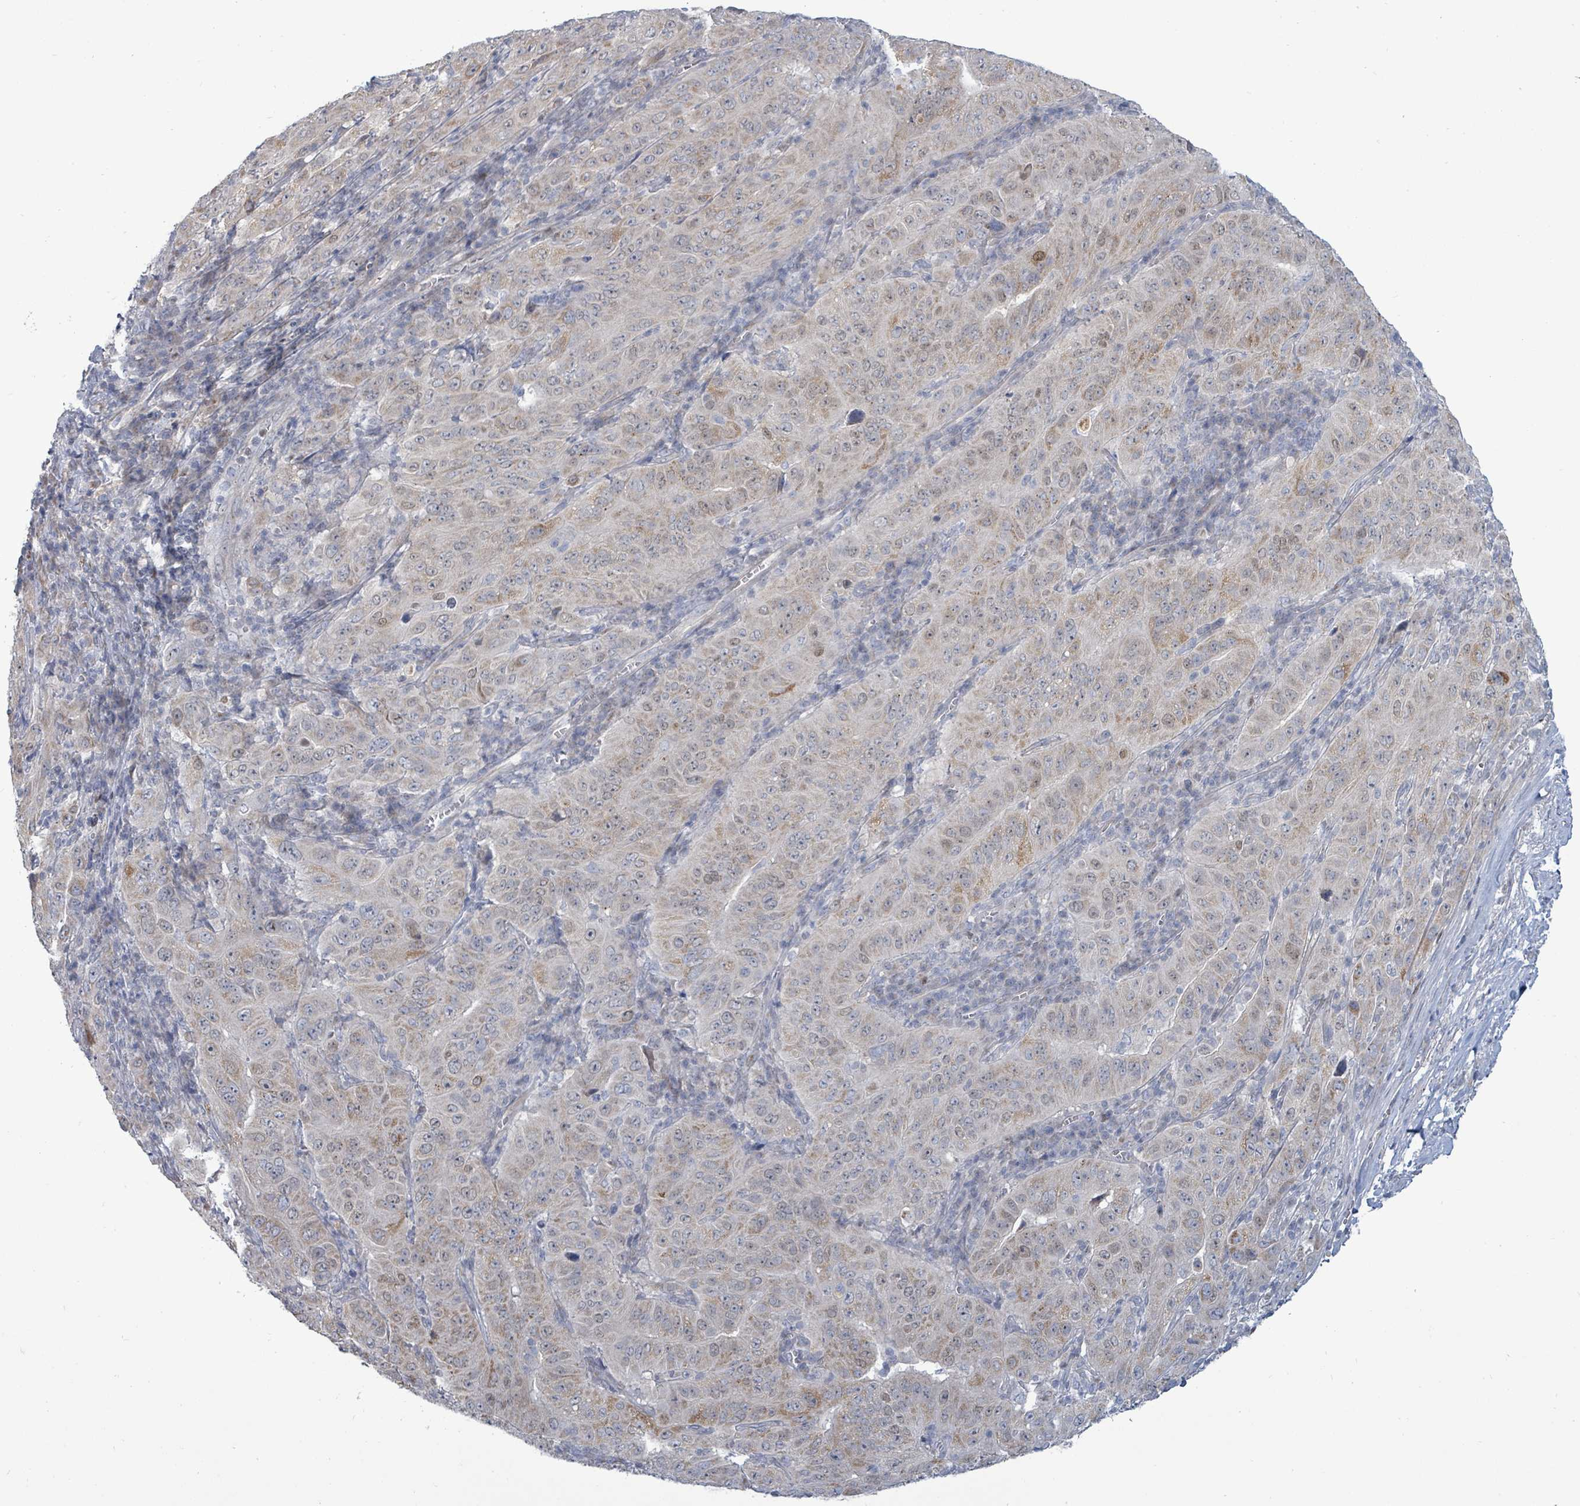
{"staining": {"intensity": "moderate", "quantity": "25%-75%", "location": "cytoplasmic/membranous"}, "tissue": "pancreatic cancer", "cell_type": "Tumor cells", "image_type": "cancer", "snomed": [{"axis": "morphology", "description": "Adenocarcinoma, NOS"}, {"axis": "topography", "description": "Pancreas"}], "caption": "Tumor cells display moderate cytoplasmic/membranous expression in approximately 25%-75% of cells in pancreatic cancer.", "gene": "ZFPM1", "patient": {"sex": "male", "age": 63}}